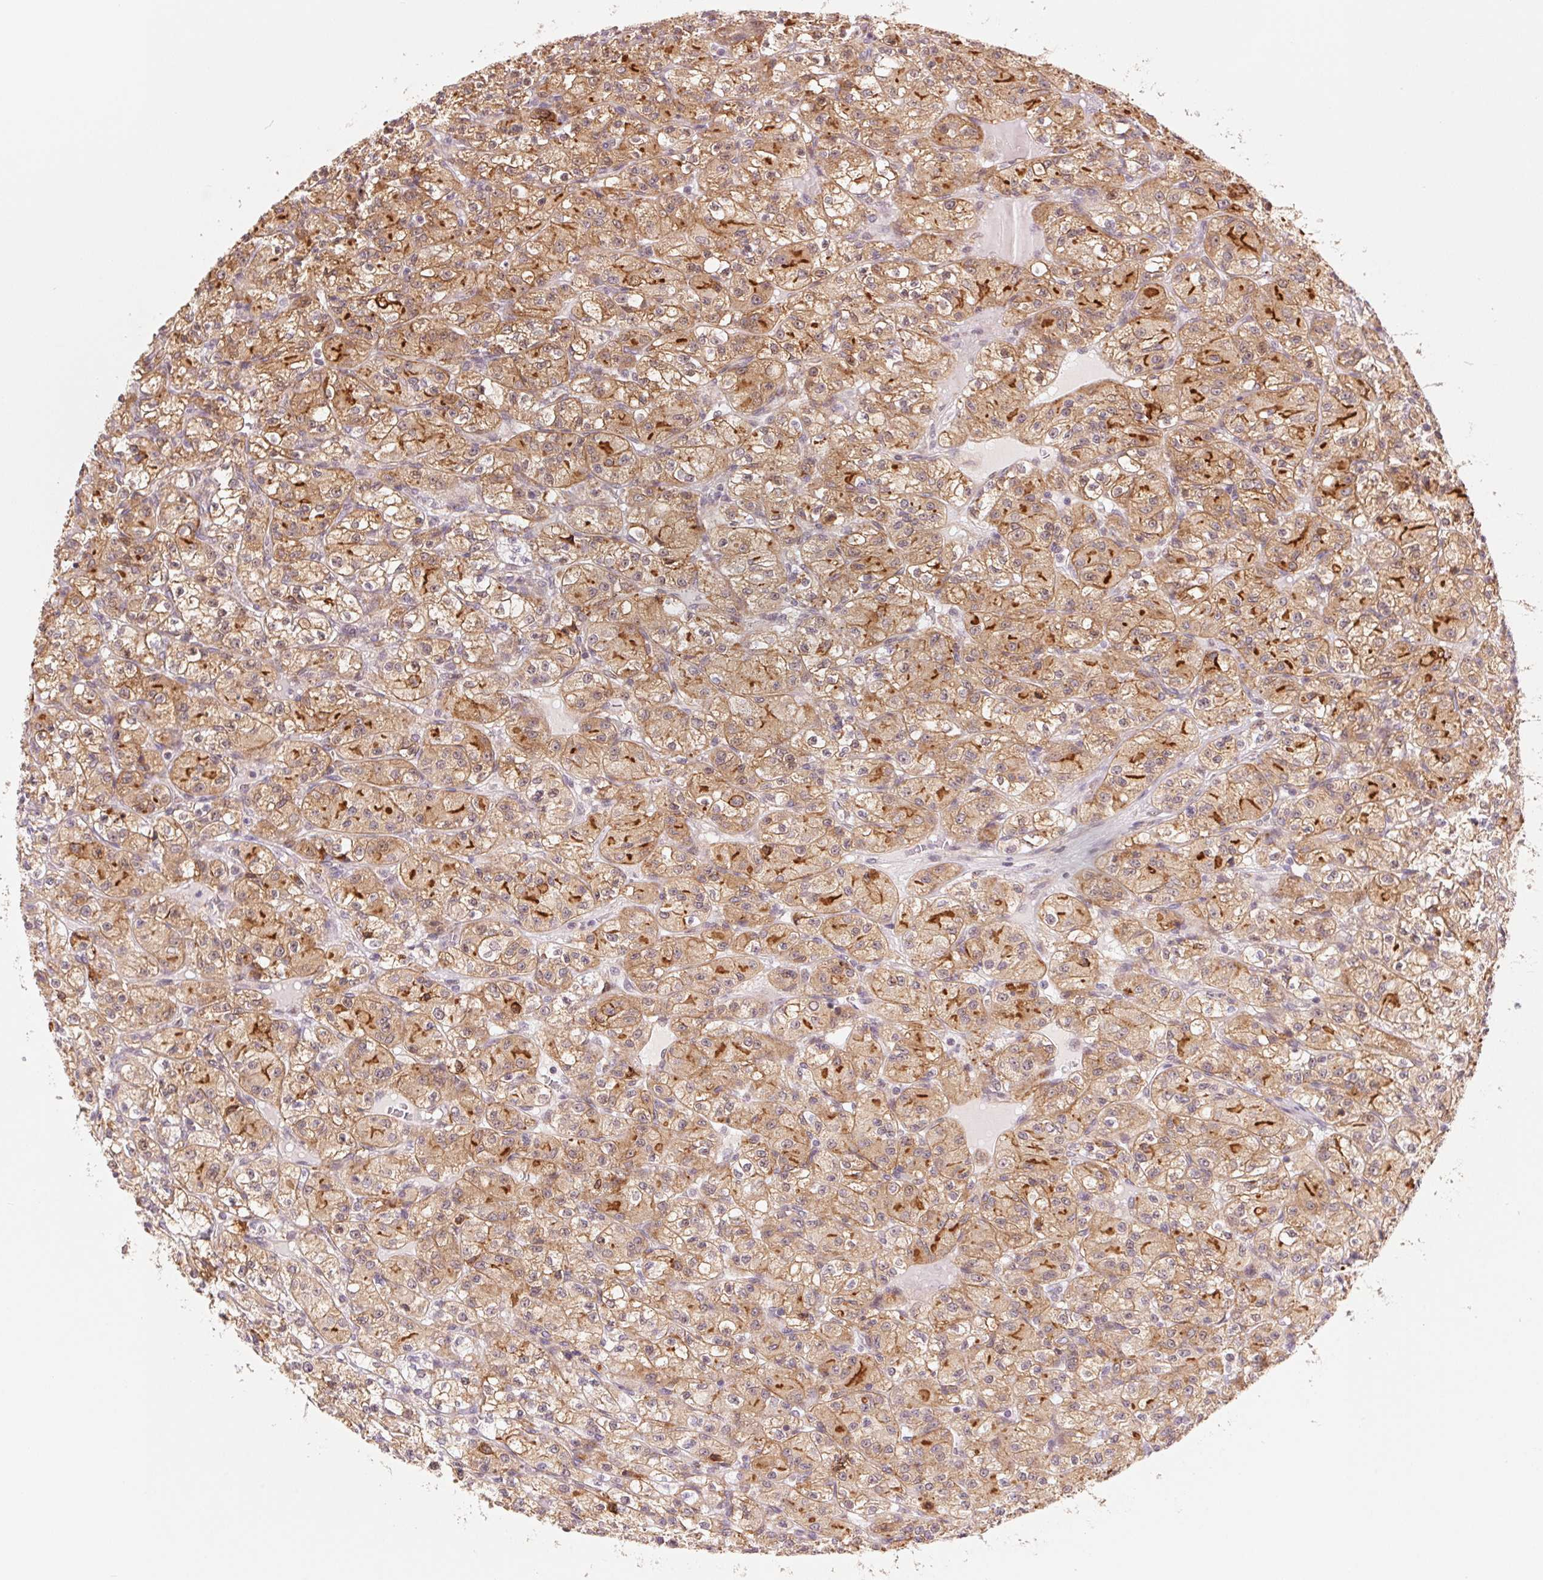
{"staining": {"intensity": "moderate", "quantity": ">75%", "location": "cytoplasmic/membranous"}, "tissue": "renal cancer", "cell_type": "Tumor cells", "image_type": "cancer", "snomed": [{"axis": "morphology", "description": "Adenocarcinoma, NOS"}, {"axis": "topography", "description": "Kidney"}], "caption": "A brown stain shows moderate cytoplasmic/membranous positivity of a protein in renal adenocarcinoma tumor cells.", "gene": "ARHGAP32", "patient": {"sex": "female", "age": 70}}